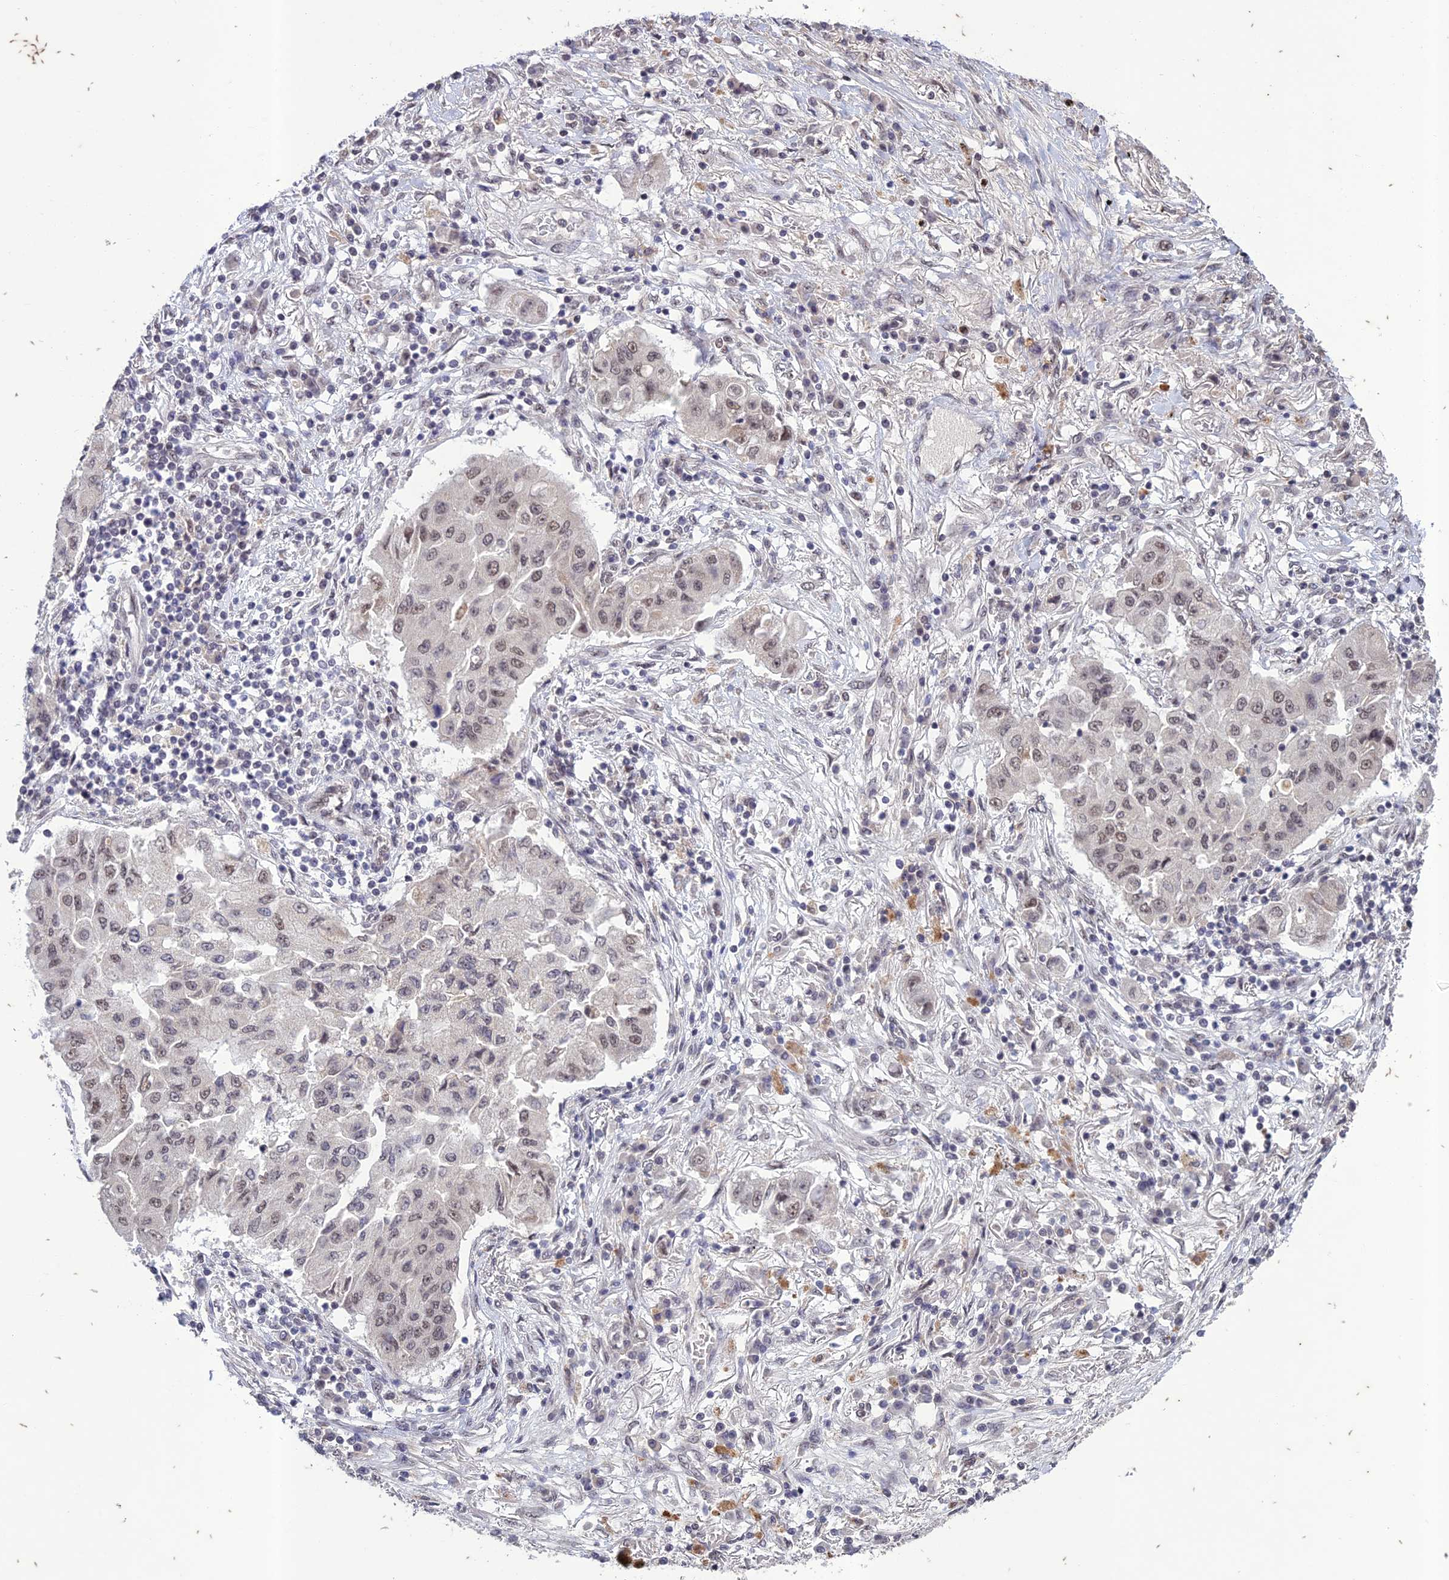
{"staining": {"intensity": "weak", "quantity": "25%-75%", "location": "nuclear"}, "tissue": "lung cancer", "cell_type": "Tumor cells", "image_type": "cancer", "snomed": [{"axis": "morphology", "description": "Squamous cell carcinoma, NOS"}, {"axis": "topography", "description": "Lung"}], "caption": "This is an image of IHC staining of squamous cell carcinoma (lung), which shows weak expression in the nuclear of tumor cells.", "gene": "POP4", "patient": {"sex": "male", "age": 74}}